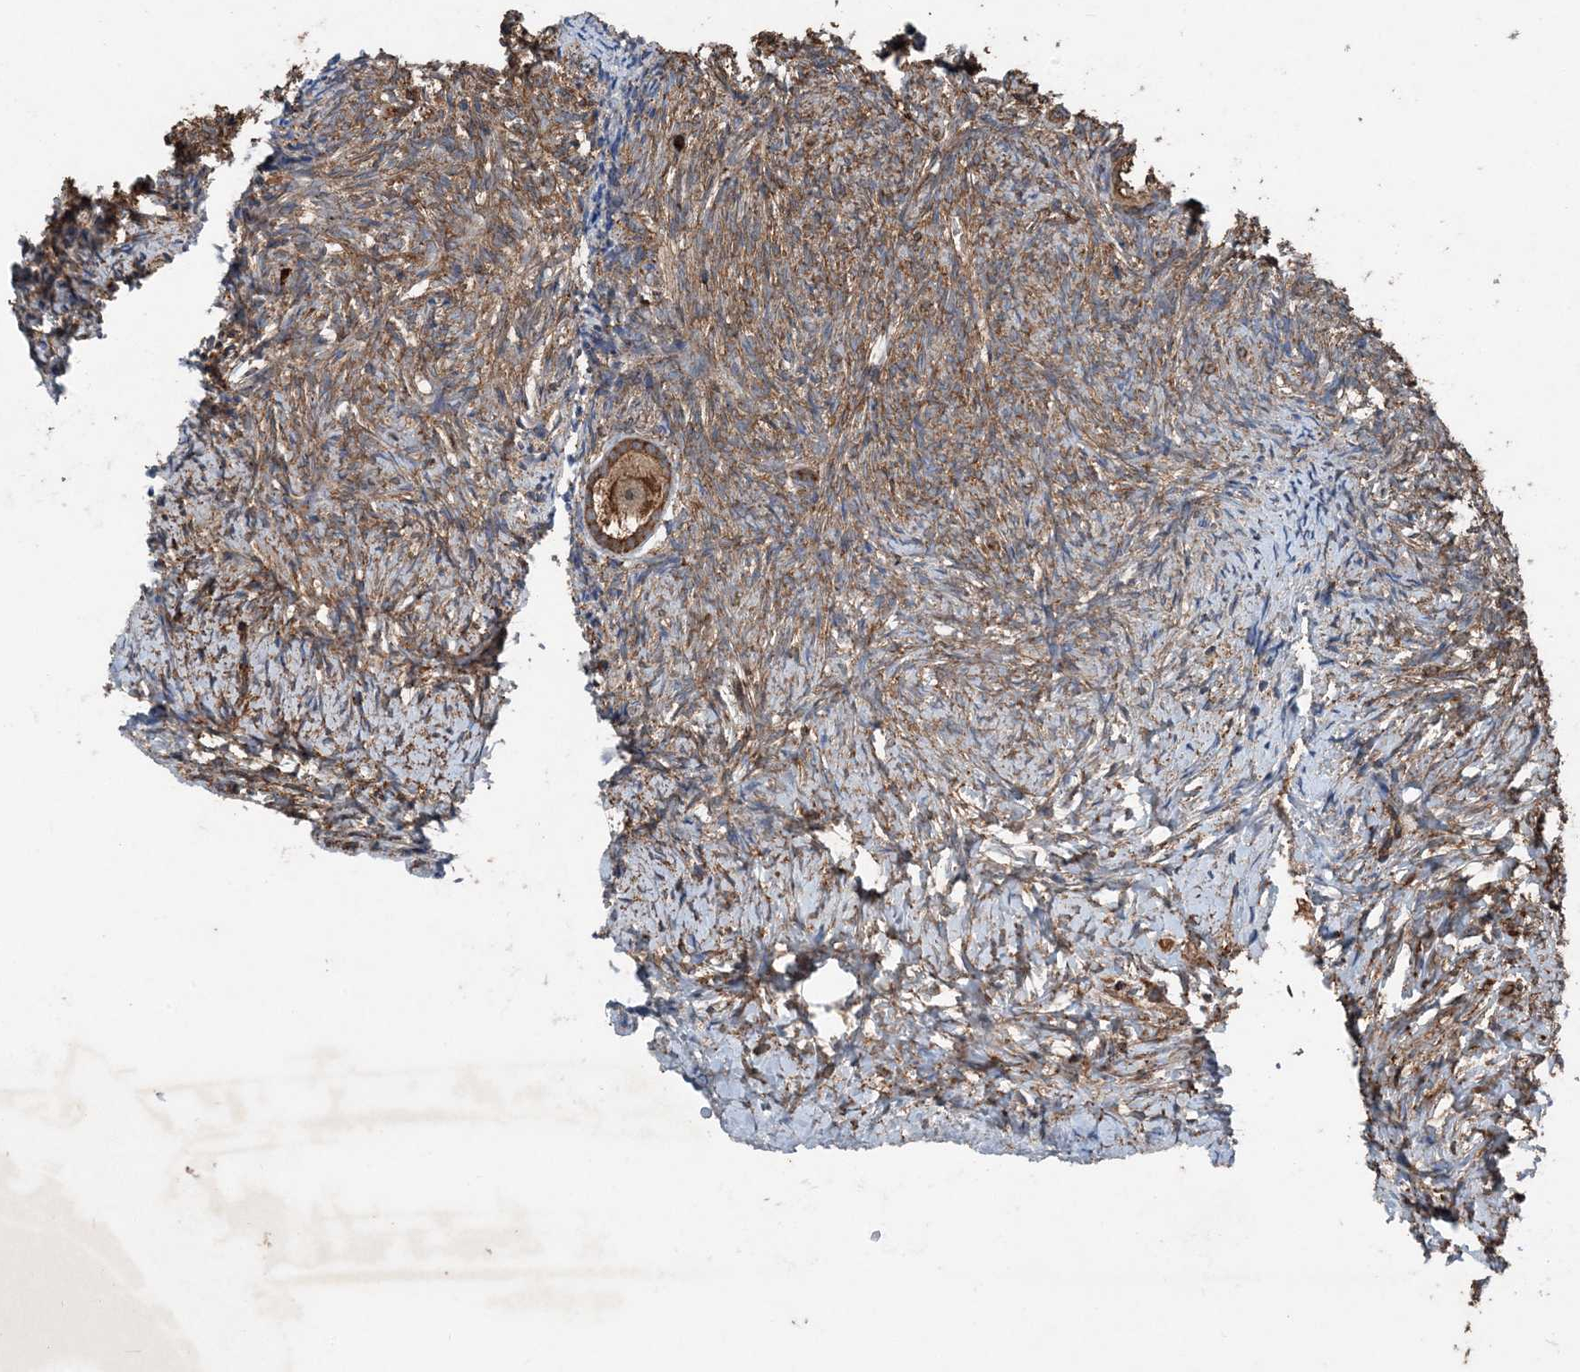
{"staining": {"intensity": "strong", "quantity": ">75%", "location": "cytoplasmic/membranous"}, "tissue": "ovary", "cell_type": "Follicle cells", "image_type": "normal", "snomed": [{"axis": "morphology", "description": "Normal tissue, NOS"}, {"axis": "topography", "description": "Ovary"}], "caption": "A micrograph of ovary stained for a protein reveals strong cytoplasmic/membranous brown staining in follicle cells. The staining is performed using DAB brown chromogen to label protein expression. The nuclei are counter-stained blue using hematoxylin.", "gene": "PDIA6", "patient": {"sex": "female", "age": 41}}